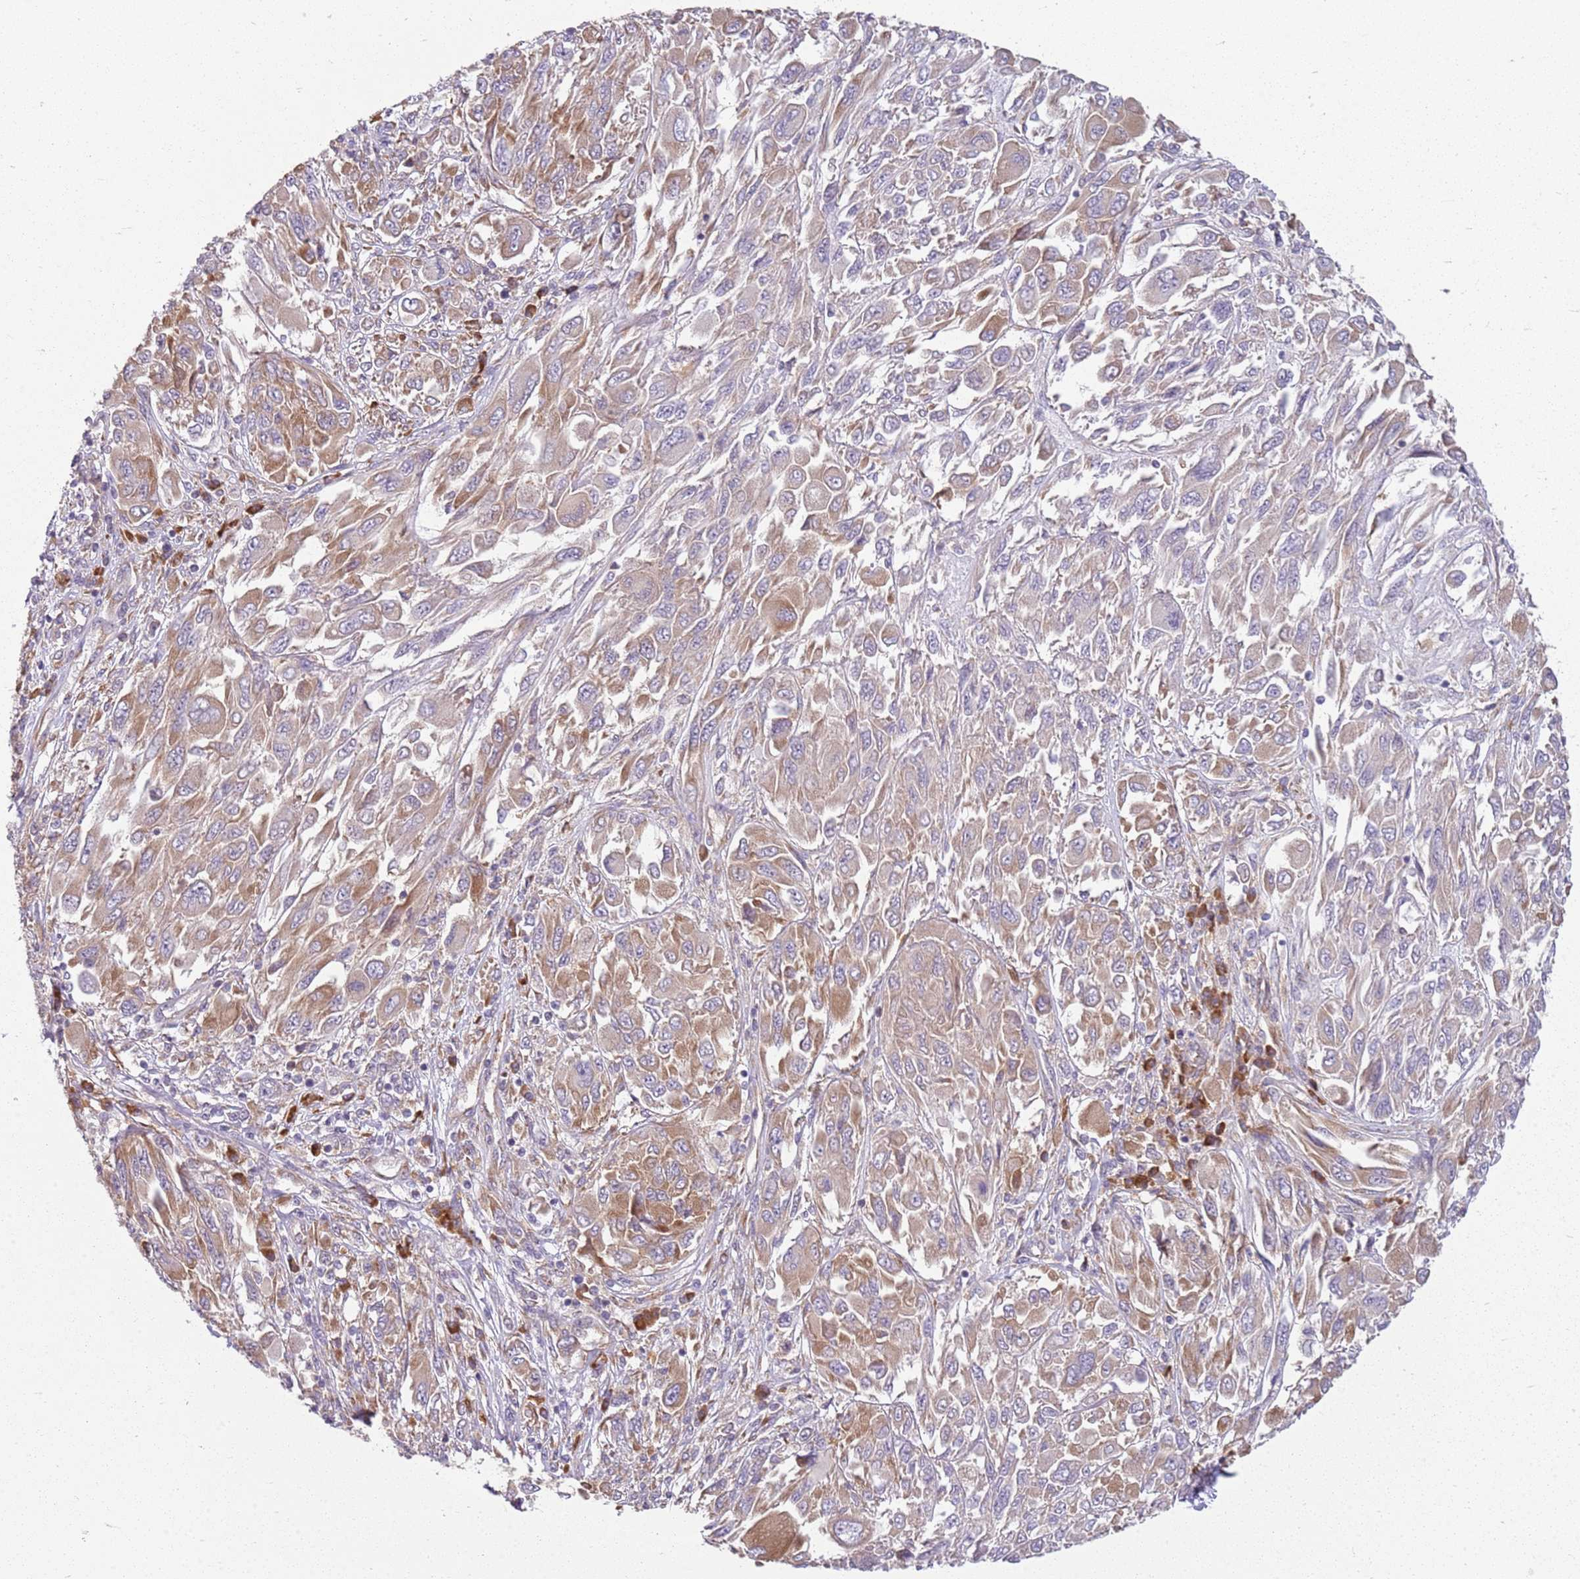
{"staining": {"intensity": "moderate", "quantity": "<25%", "location": "cytoplasmic/membranous"}, "tissue": "melanoma", "cell_type": "Tumor cells", "image_type": "cancer", "snomed": [{"axis": "morphology", "description": "Malignant melanoma, NOS"}, {"axis": "topography", "description": "Skin"}], "caption": "Melanoma stained with a brown dye demonstrates moderate cytoplasmic/membranous positive expression in about <25% of tumor cells.", "gene": "RPS28", "patient": {"sex": "female", "age": 91}}